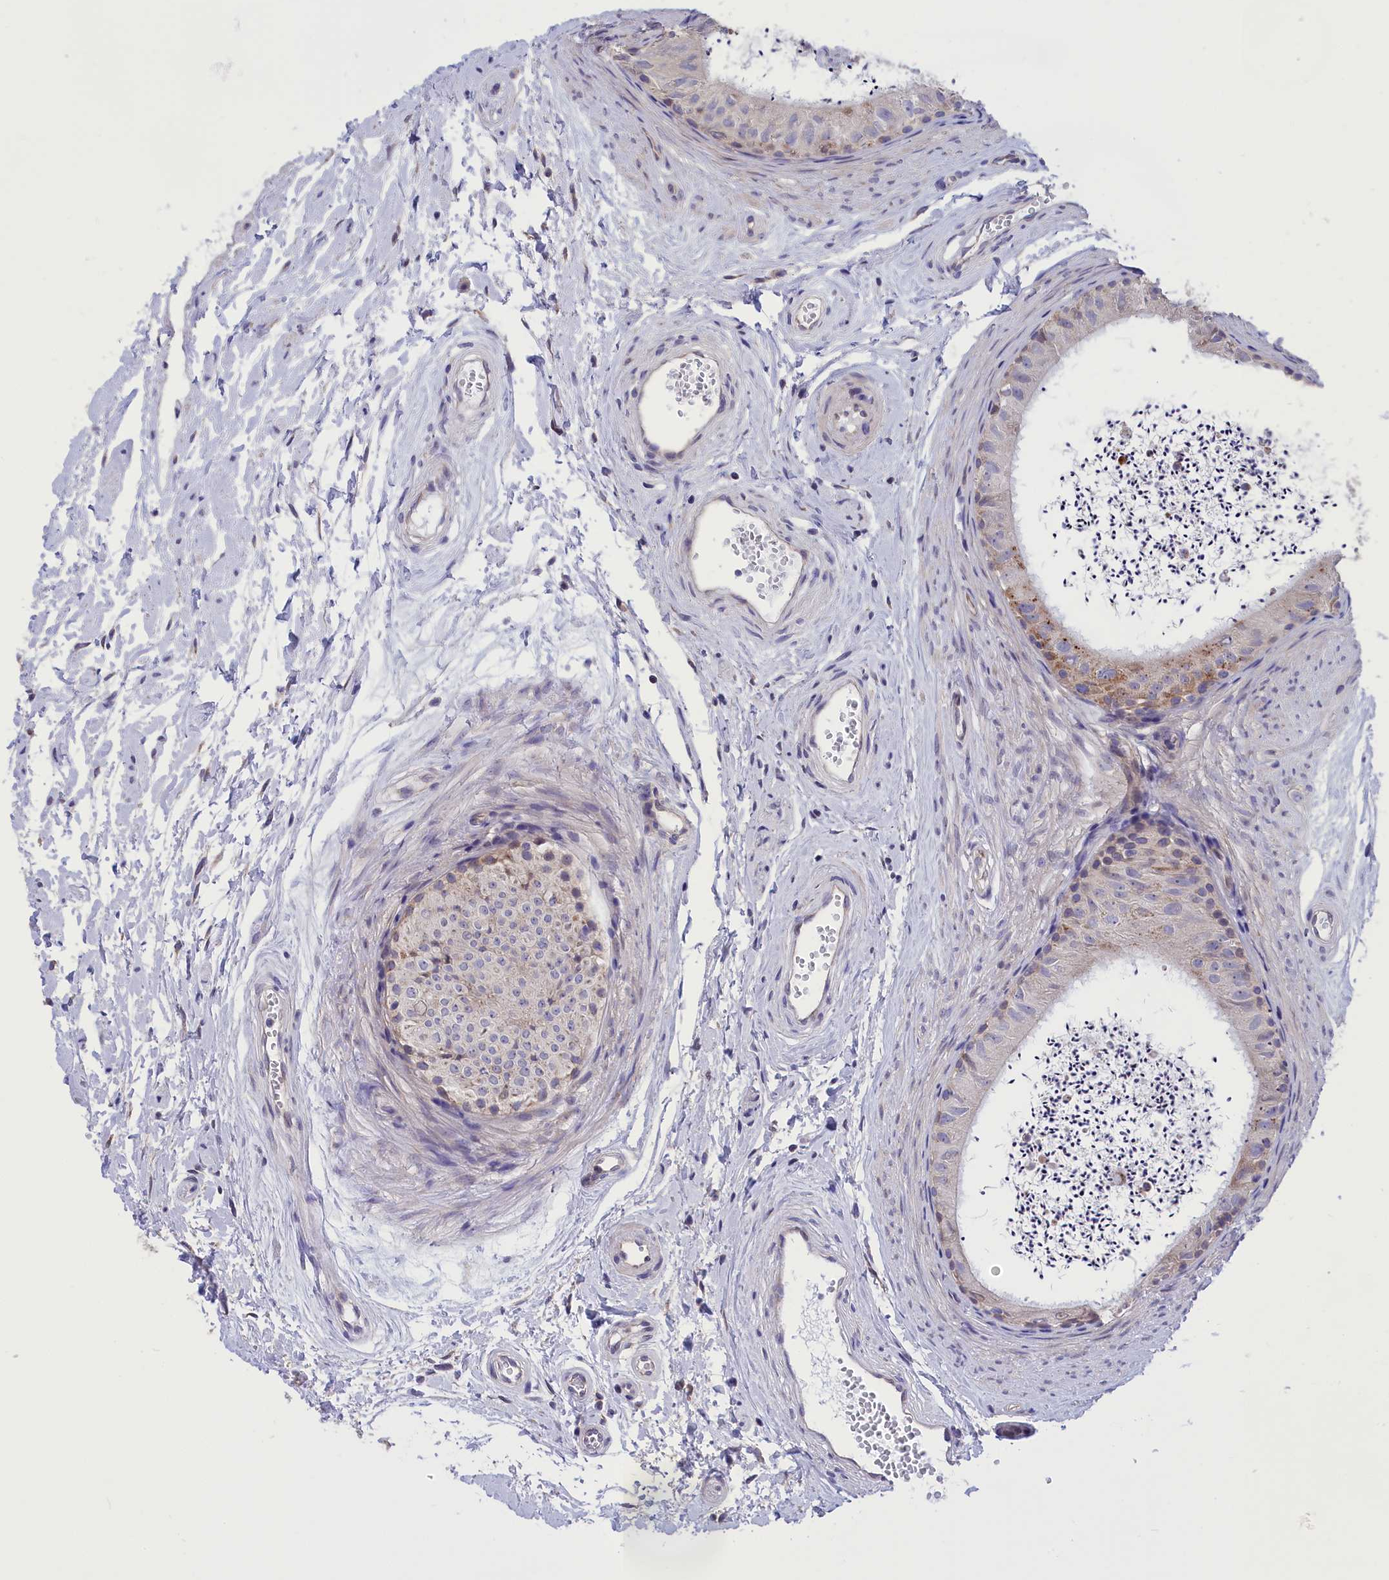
{"staining": {"intensity": "moderate", "quantity": "<25%", "location": "cytoplasmic/membranous"}, "tissue": "epididymis", "cell_type": "Glandular cells", "image_type": "normal", "snomed": [{"axis": "morphology", "description": "Normal tissue, NOS"}, {"axis": "topography", "description": "Epididymis"}], "caption": "Immunohistochemistry (IHC) (DAB (3,3'-diaminobenzidine)) staining of unremarkable epididymis displays moderate cytoplasmic/membranous protein staining in approximately <25% of glandular cells.", "gene": "CYP2U1", "patient": {"sex": "male", "age": 56}}